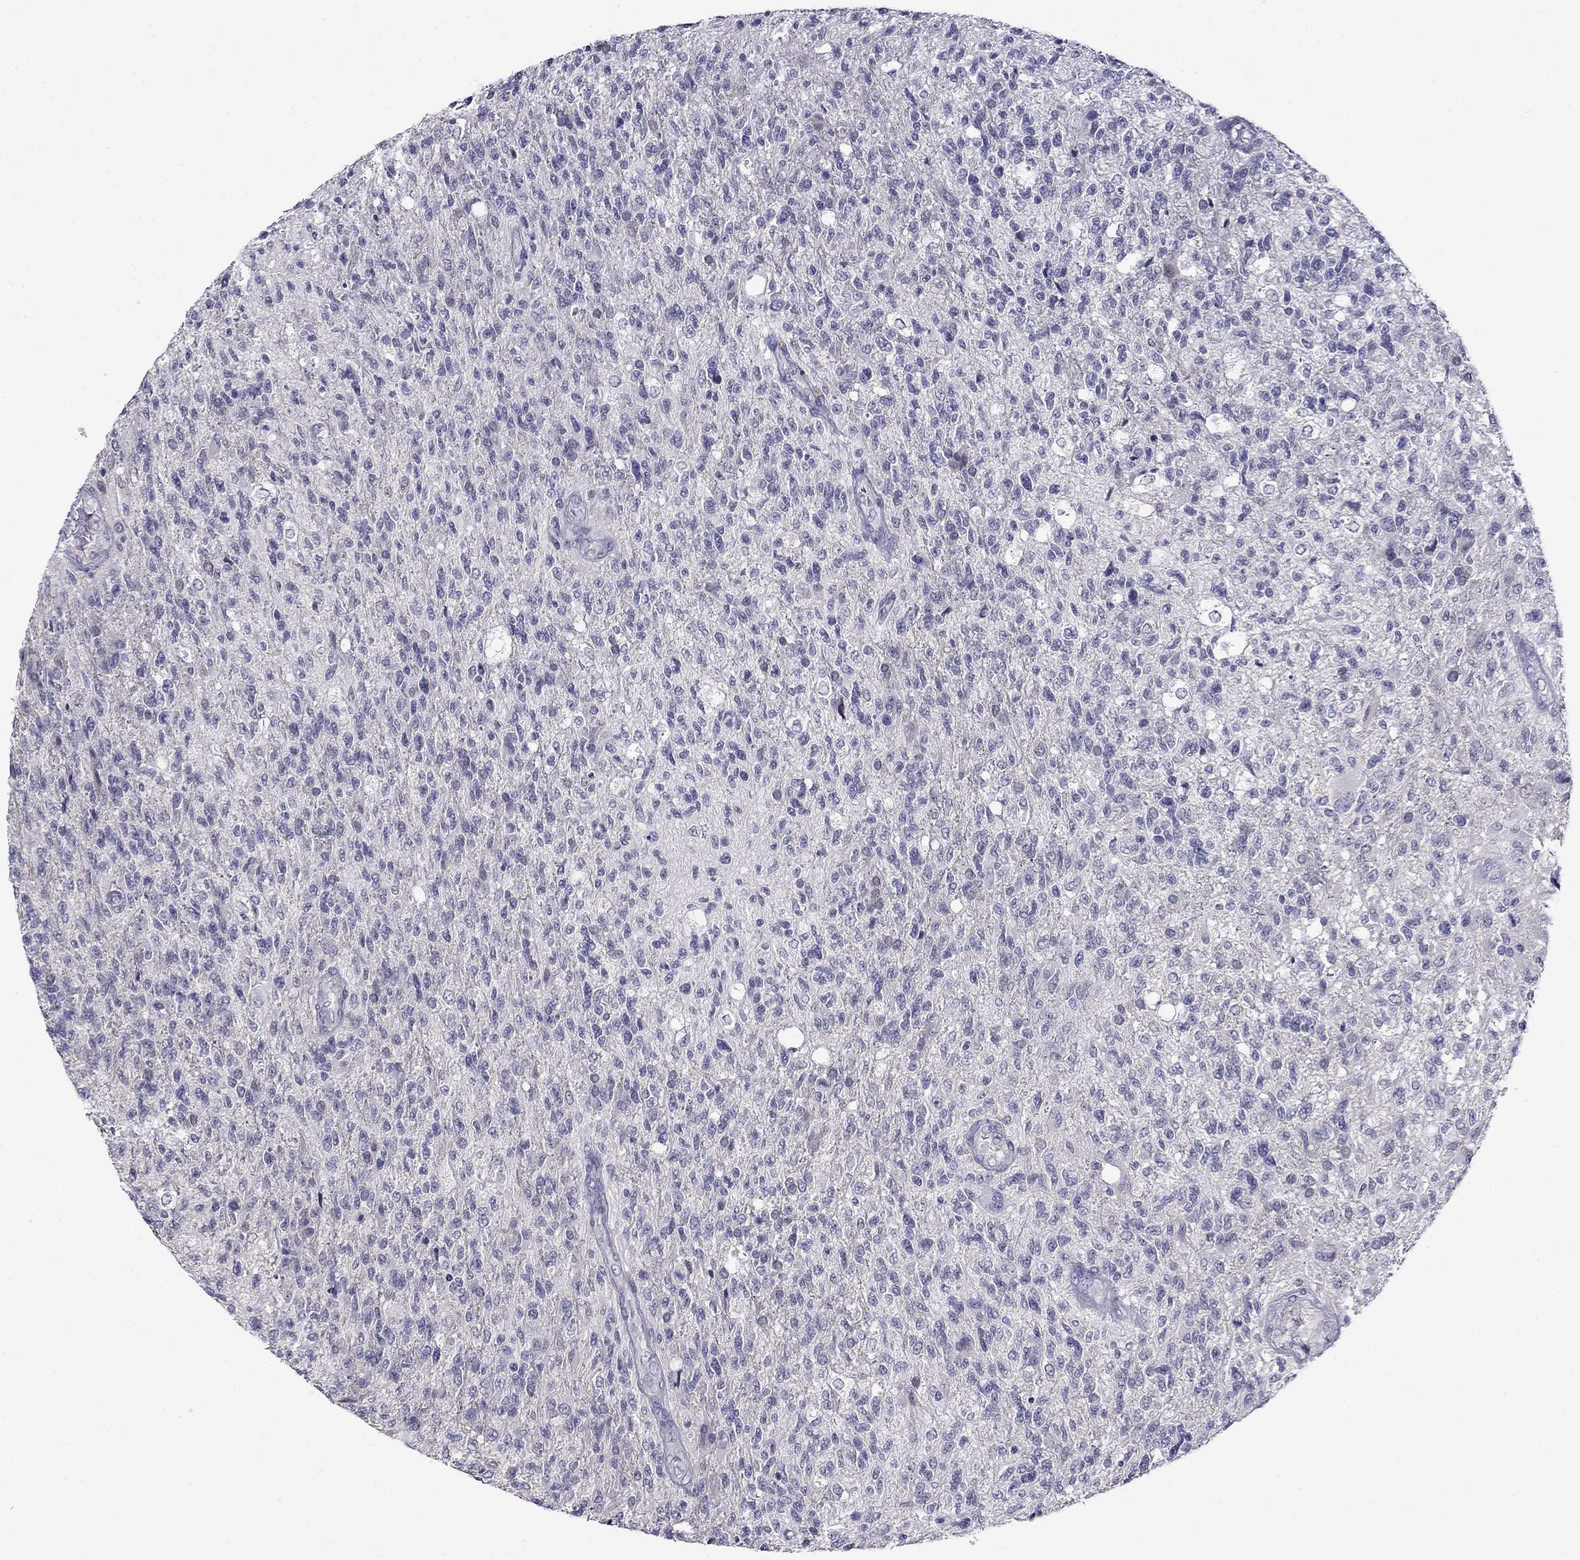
{"staining": {"intensity": "negative", "quantity": "none", "location": "none"}, "tissue": "glioma", "cell_type": "Tumor cells", "image_type": "cancer", "snomed": [{"axis": "morphology", "description": "Glioma, malignant, High grade"}, {"axis": "topography", "description": "Brain"}], "caption": "Tumor cells show no significant positivity in glioma. The staining is performed using DAB brown chromogen with nuclei counter-stained in using hematoxylin.", "gene": "PRR18", "patient": {"sex": "male", "age": 56}}